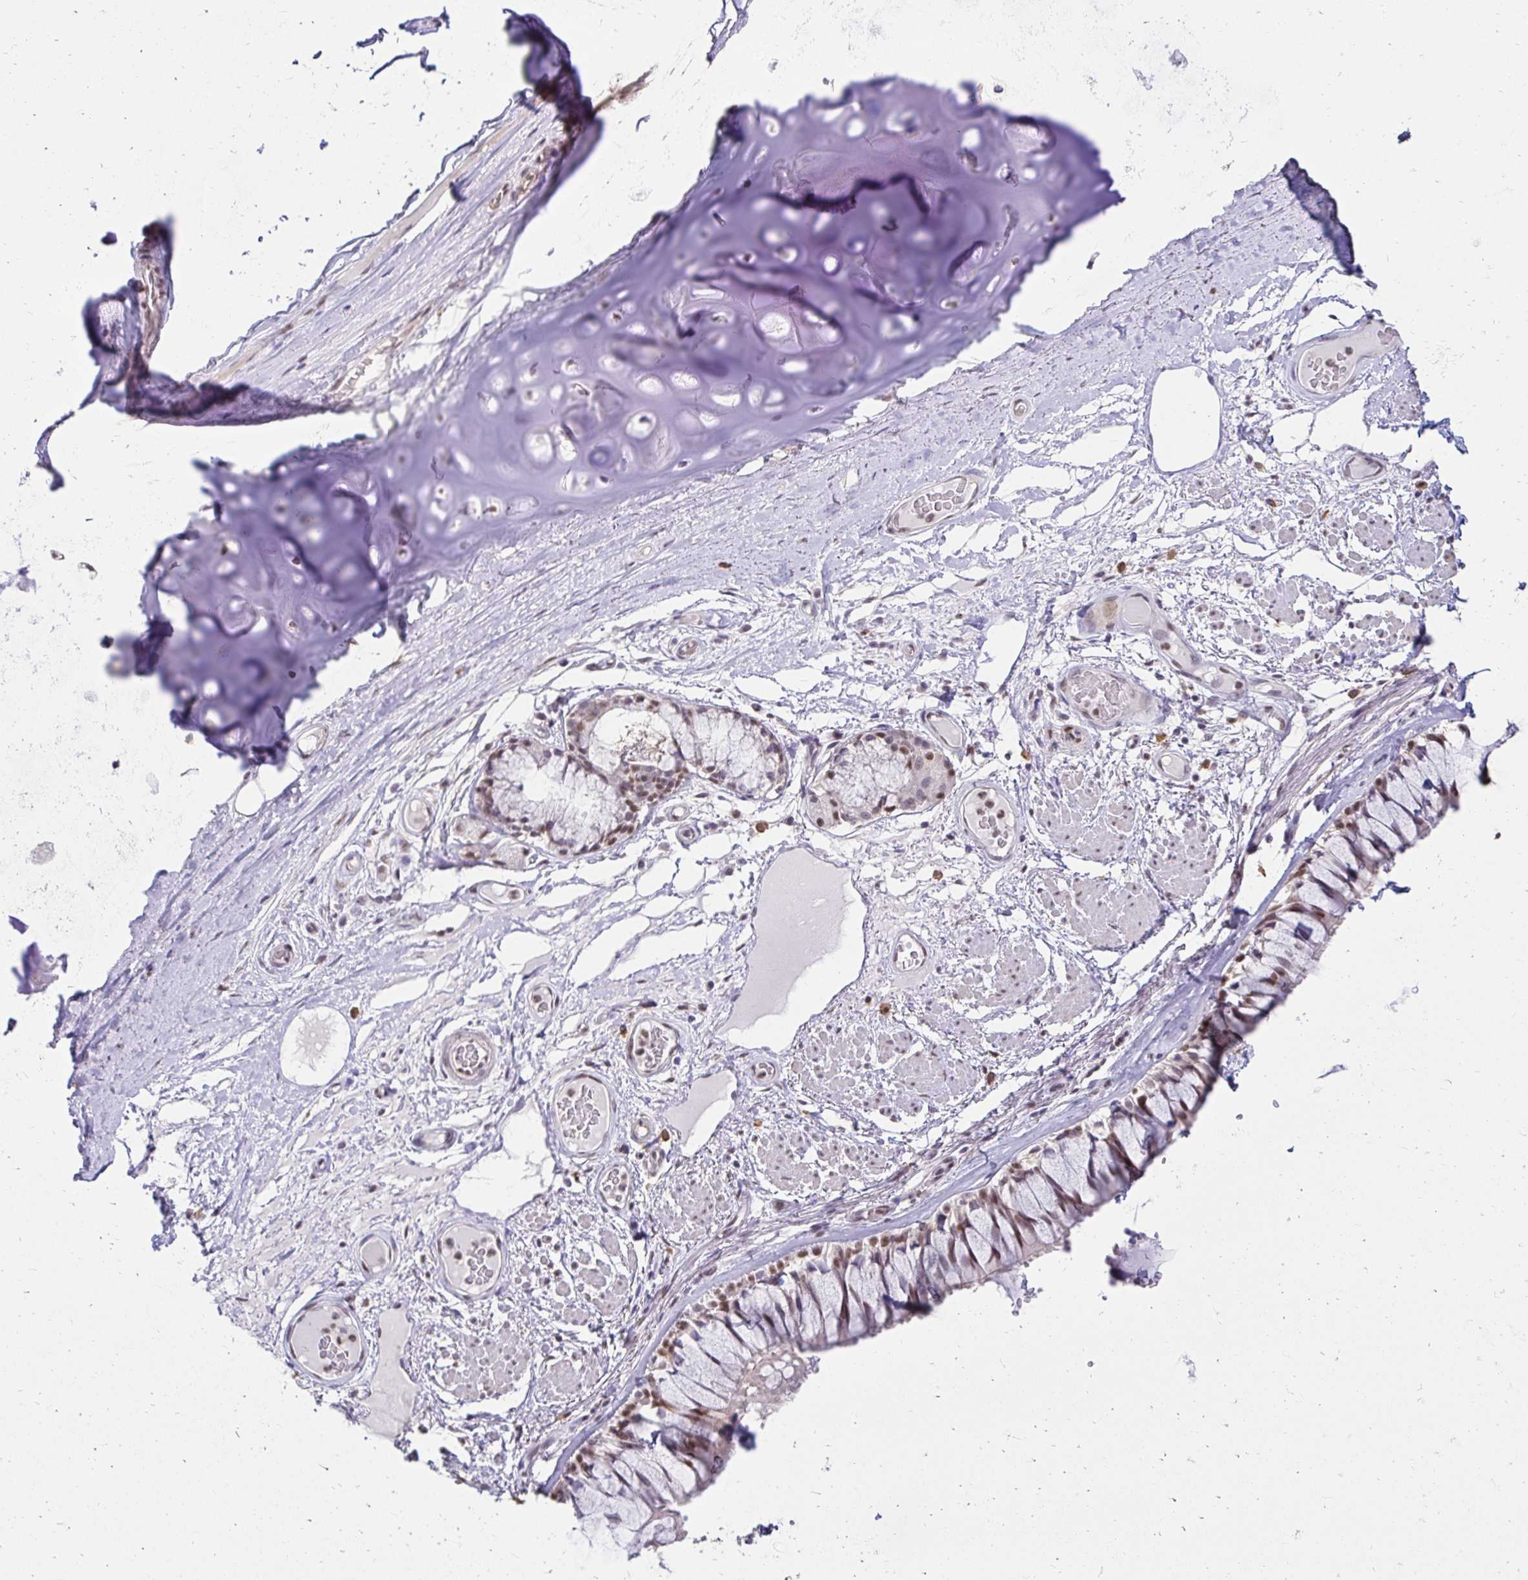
{"staining": {"intensity": "negative", "quantity": "none", "location": "none"}, "tissue": "adipose tissue", "cell_type": "Adipocytes", "image_type": "normal", "snomed": [{"axis": "morphology", "description": "Normal tissue, NOS"}, {"axis": "topography", "description": "Cartilage tissue"}, {"axis": "topography", "description": "Bronchus"}], "caption": "Immunohistochemistry (IHC) photomicrograph of normal human adipose tissue stained for a protein (brown), which exhibits no positivity in adipocytes.", "gene": "RIMS4", "patient": {"sex": "male", "age": 64}}